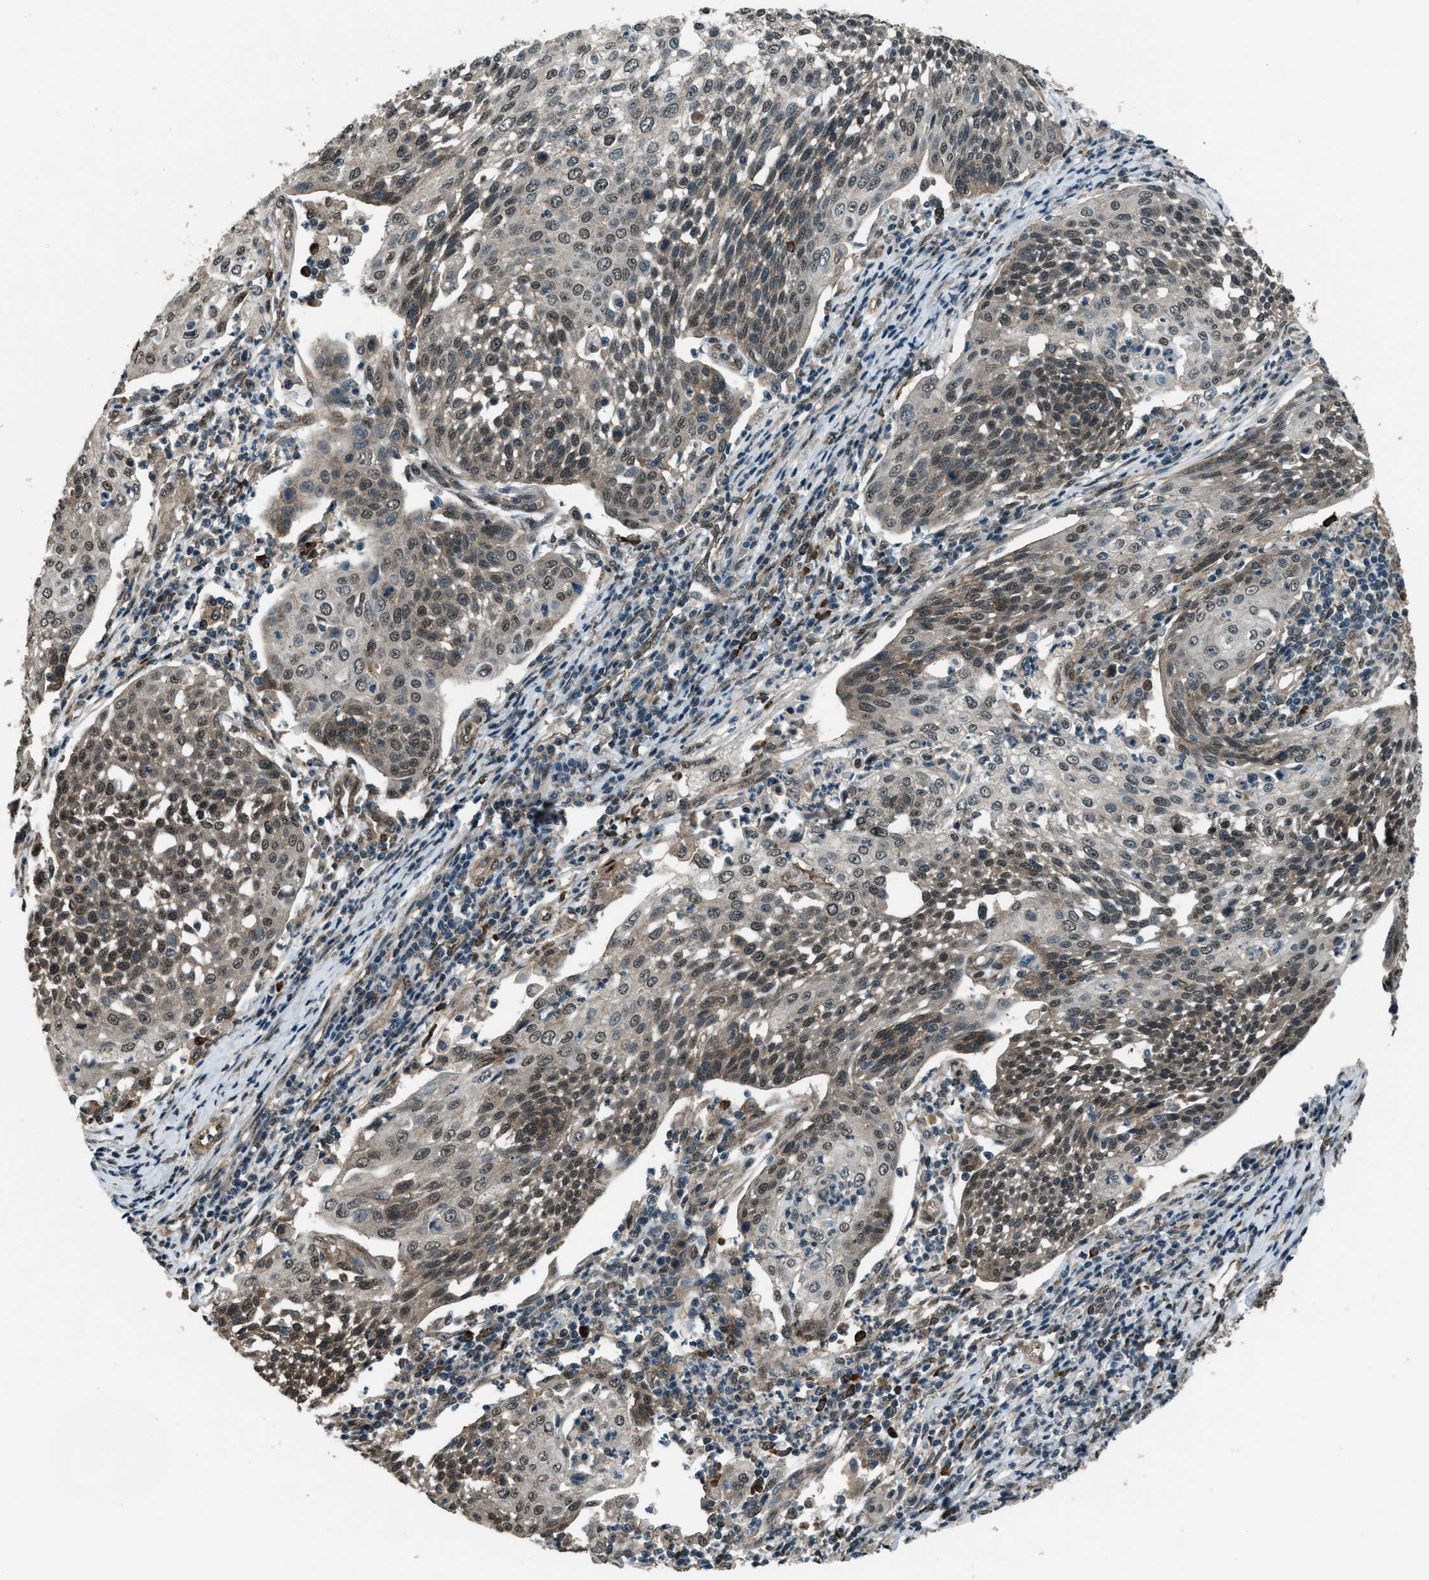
{"staining": {"intensity": "weak", "quantity": ">75%", "location": "cytoplasmic/membranous,nuclear"}, "tissue": "cervical cancer", "cell_type": "Tumor cells", "image_type": "cancer", "snomed": [{"axis": "morphology", "description": "Squamous cell carcinoma, NOS"}, {"axis": "topography", "description": "Cervix"}], "caption": "Cervical squamous cell carcinoma stained with DAB (3,3'-diaminobenzidine) immunohistochemistry shows low levels of weak cytoplasmic/membranous and nuclear positivity in approximately >75% of tumor cells.", "gene": "SVIL", "patient": {"sex": "female", "age": 34}}